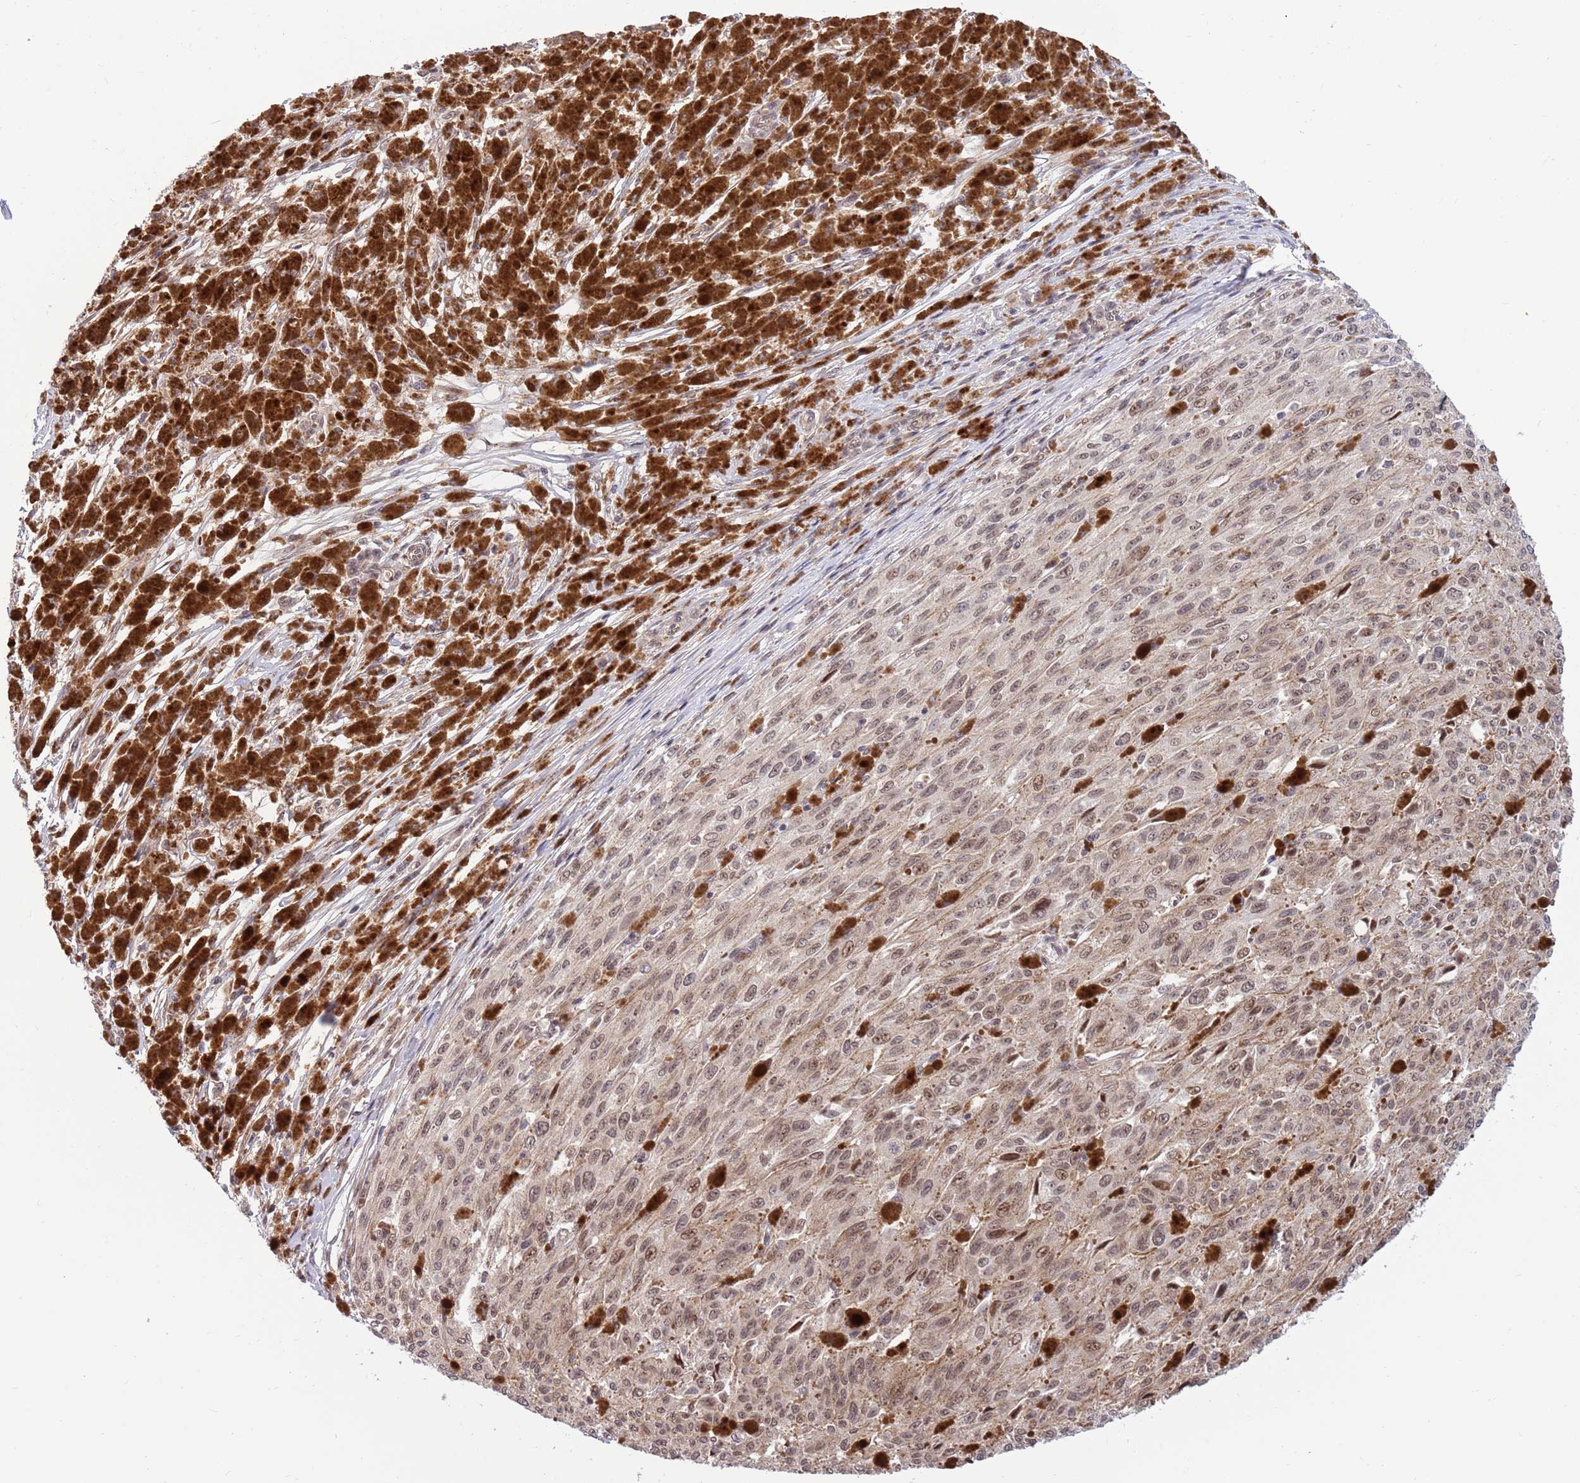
{"staining": {"intensity": "weak", "quantity": "25%-75%", "location": "nuclear"}, "tissue": "melanoma", "cell_type": "Tumor cells", "image_type": "cancer", "snomed": [{"axis": "morphology", "description": "Malignant melanoma, NOS"}, {"axis": "topography", "description": "Skin"}], "caption": "Immunohistochemistry photomicrograph of human malignant melanoma stained for a protein (brown), which reveals low levels of weak nuclear expression in about 25%-75% of tumor cells.", "gene": "HAUS3", "patient": {"sex": "female", "age": 52}}